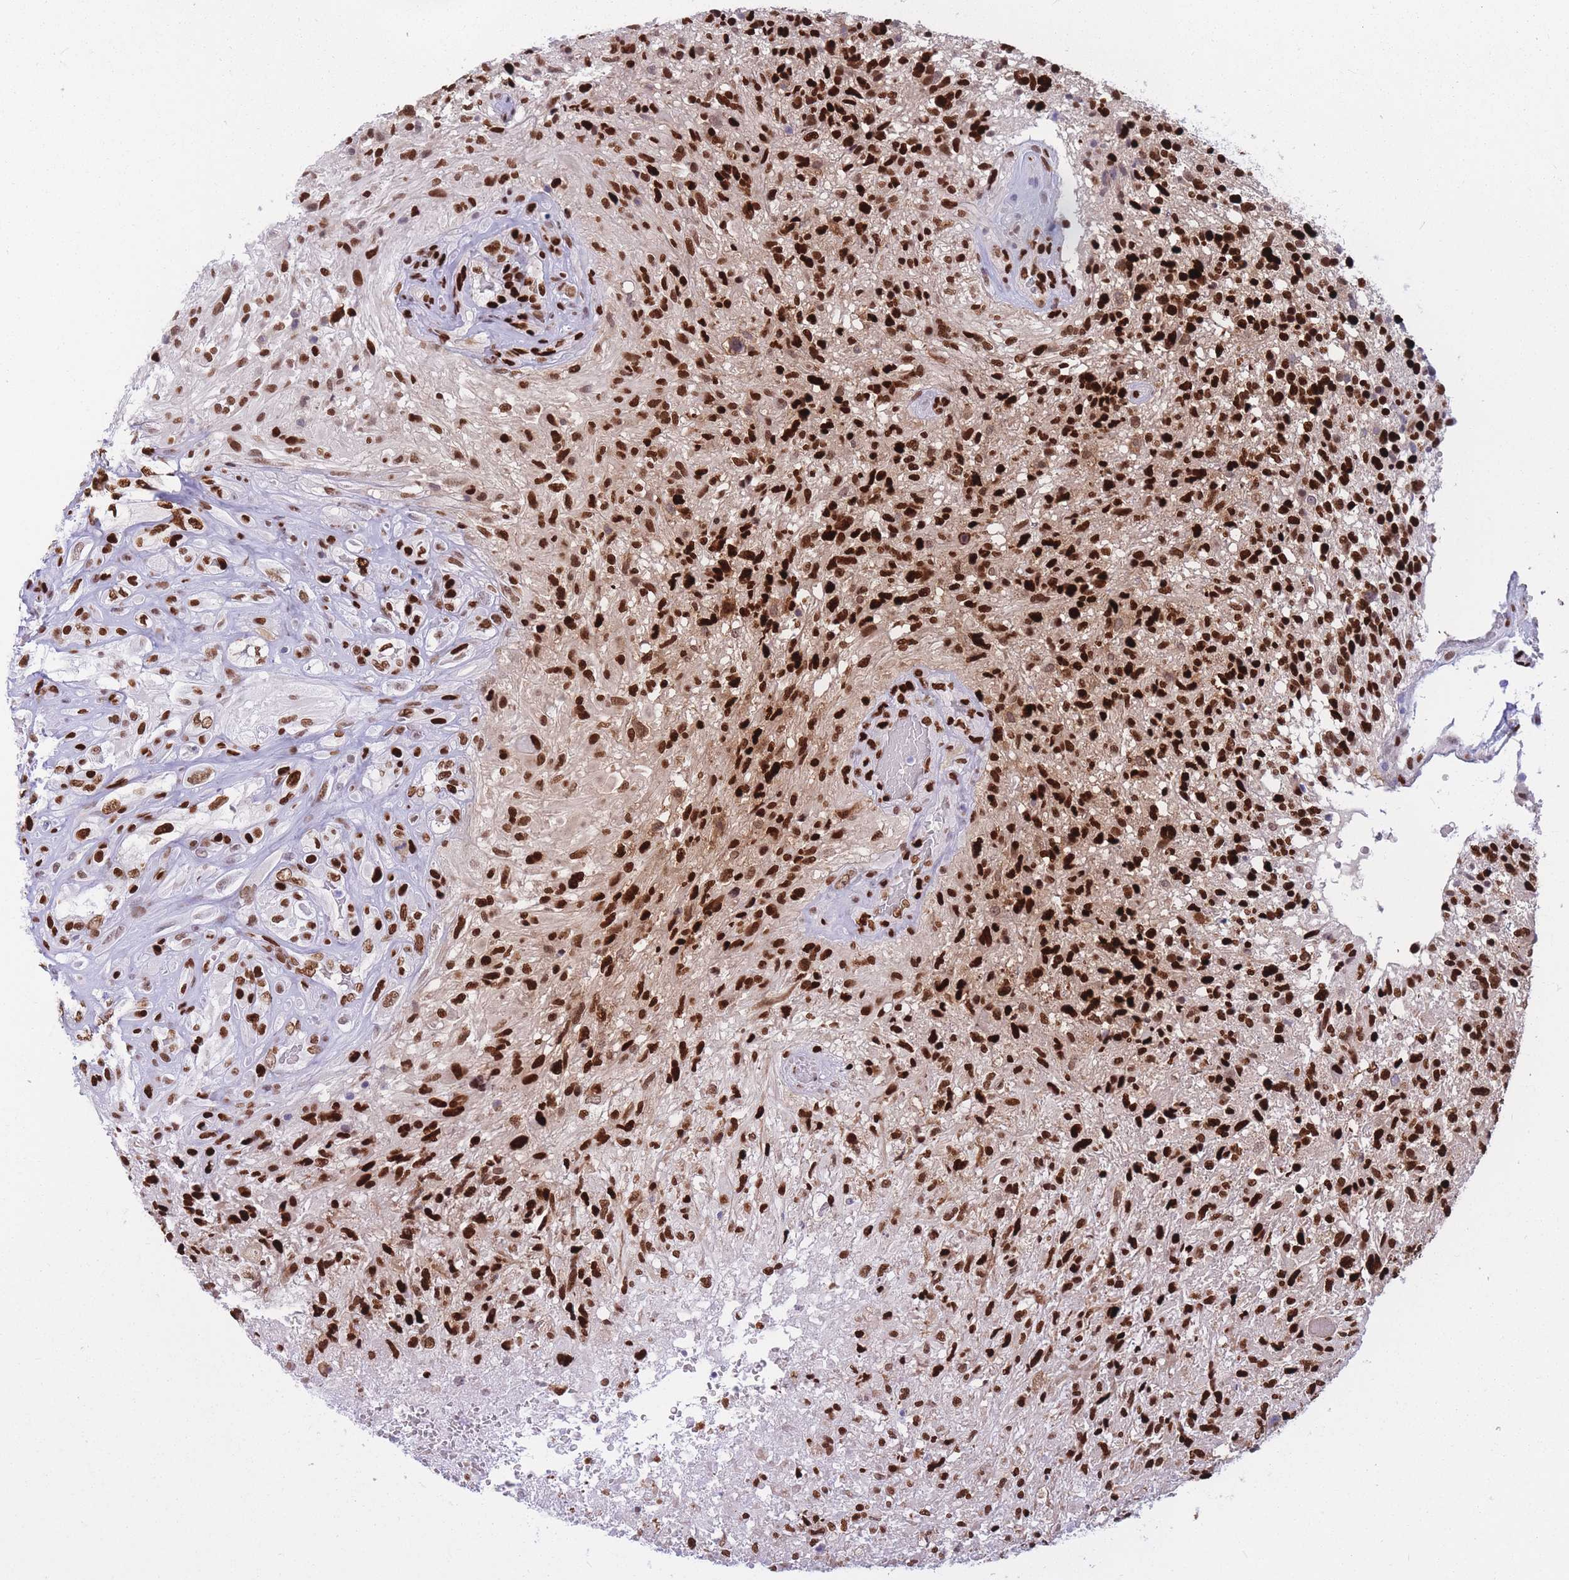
{"staining": {"intensity": "strong", "quantity": ">75%", "location": "nuclear"}, "tissue": "glioma", "cell_type": "Tumor cells", "image_type": "cancer", "snomed": [{"axis": "morphology", "description": "Glioma, malignant, High grade"}, {"axis": "topography", "description": "Brain"}], "caption": "The image displays a brown stain indicating the presence of a protein in the nuclear of tumor cells in high-grade glioma (malignant).", "gene": "NASP", "patient": {"sex": "male", "age": 56}}